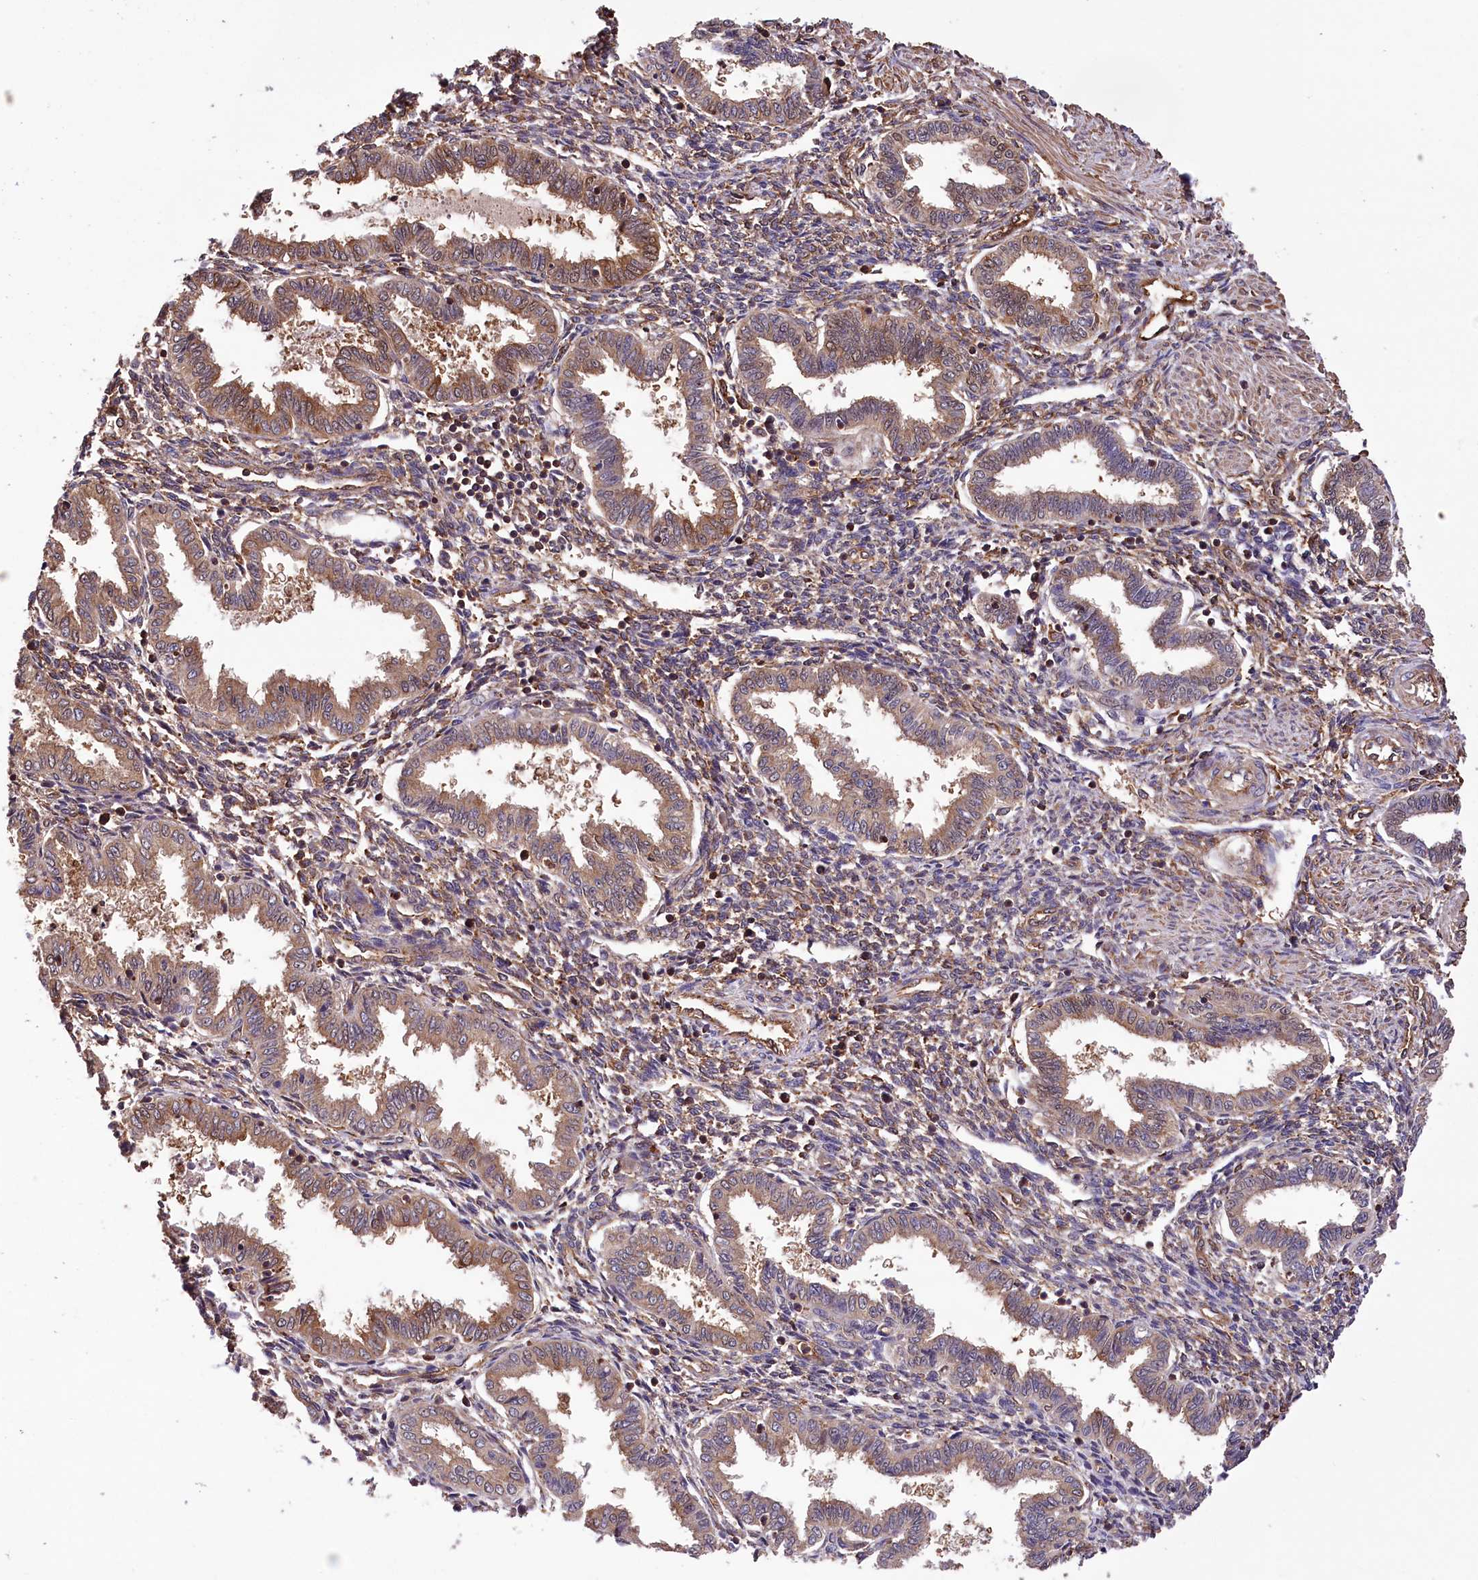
{"staining": {"intensity": "weak", "quantity": "25%-75%", "location": "cytoplasmic/membranous"}, "tissue": "endometrium", "cell_type": "Cells in endometrial stroma", "image_type": "normal", "snomed": [{"axis": "morphology", "description": "Normal tissue, NOS"}, {"axis": "topography", "description": "Endometrium"}], "caption": "This is a micrograph of IHC staining of benign endometrium, which shows weak expression in the cytoplasmic/membranous of cells in endometrial stroma.", "gene": "DPP3", "patient": {"sex": "female", "age": 33}}